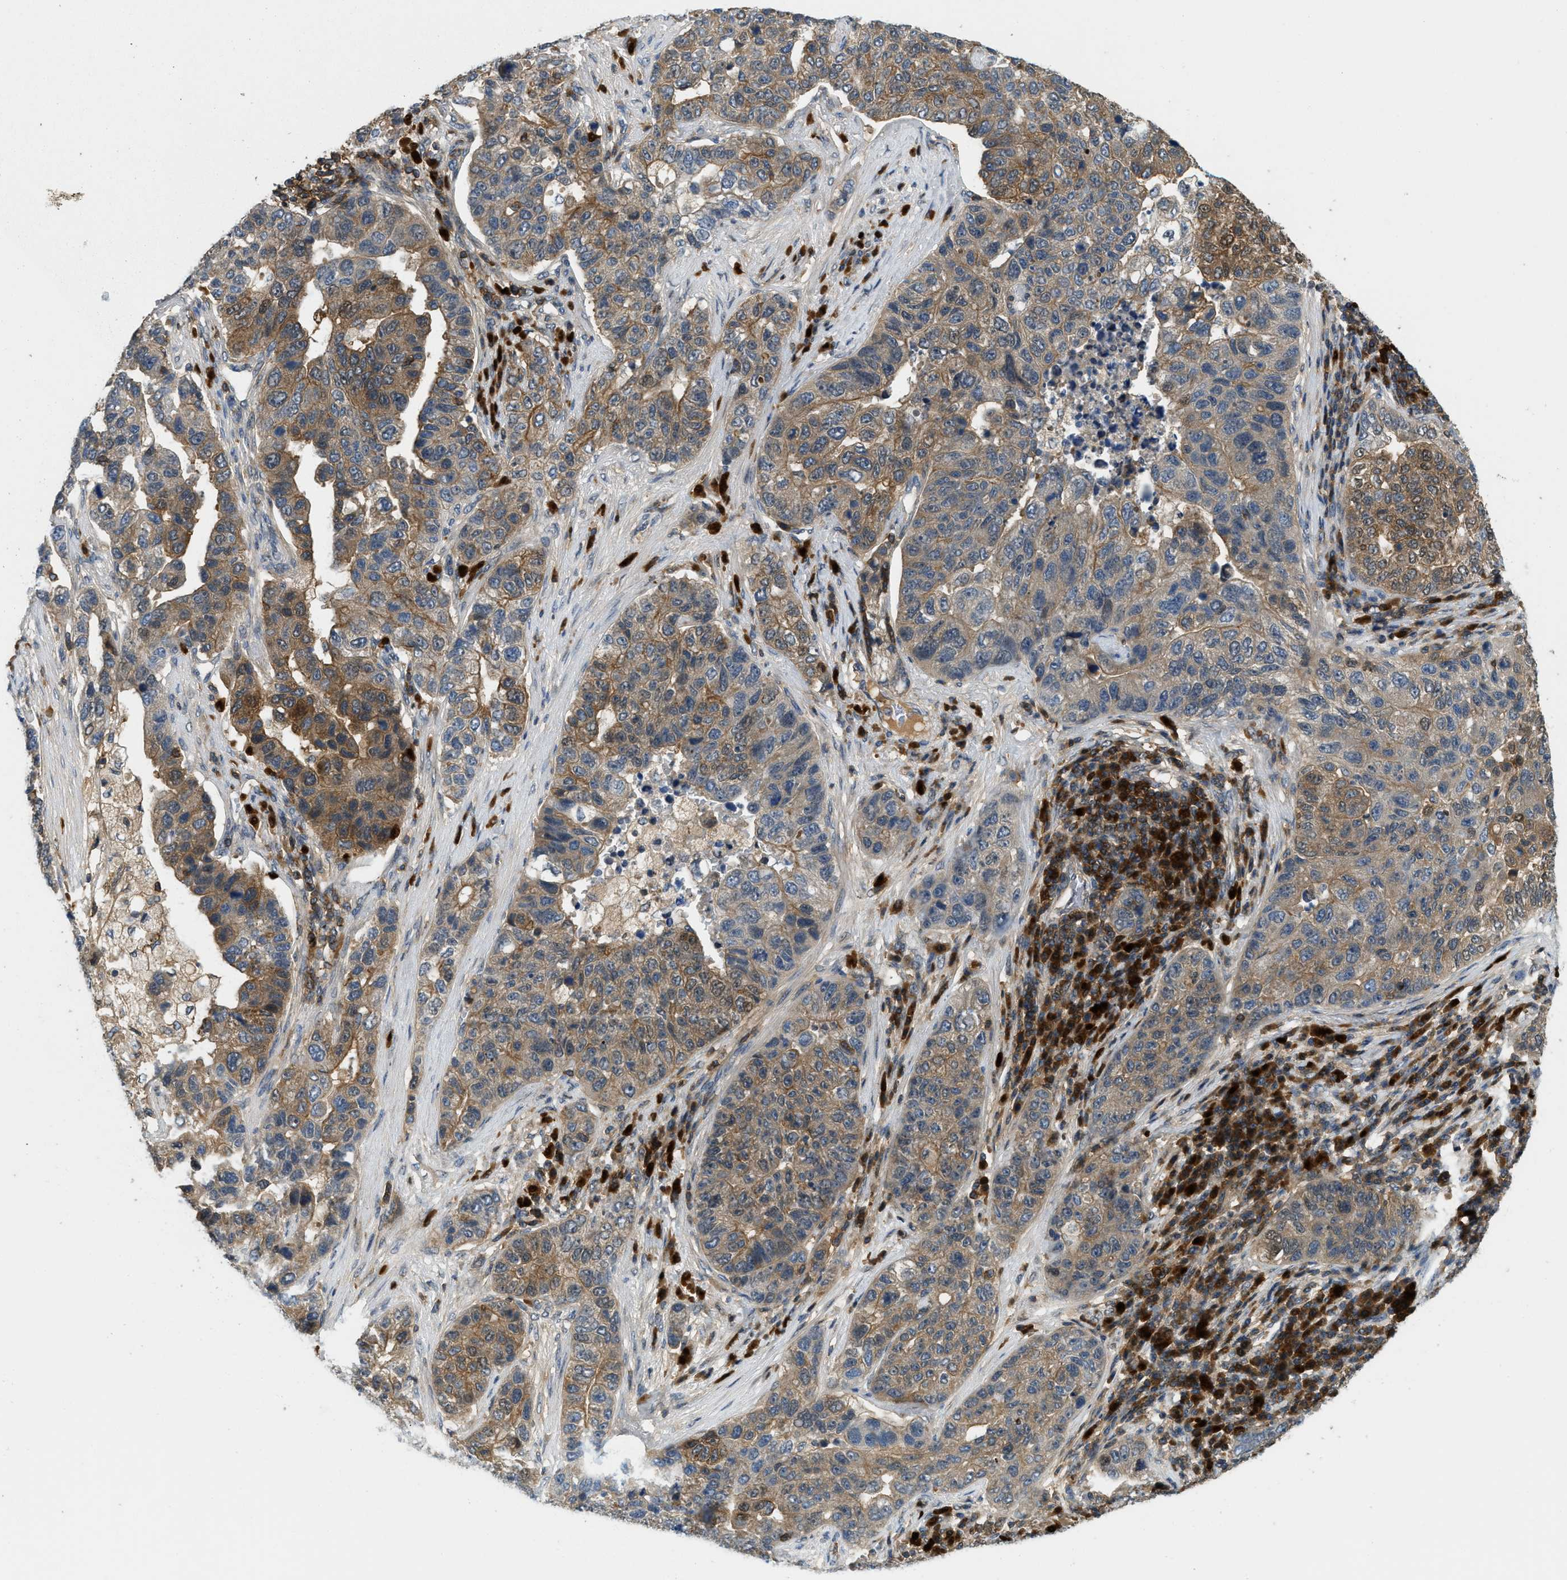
{"staining": {"intensity": "moderate", "quantity": ">75%", "location": "cytoplasmic/membranous,nuclear"}, "tissue": "pancreatic cancer", "cell_type": "Tumor cells", "image_type": "cancer", "snomed": [{"axis": "morphology", "description": "Adenocarcinoma, NOS"}, {"axis": "topography", "description": "Pancreas"}], "caption": "Immunohistochemical staining of pancreatic cancer exhibits moderate cytoplasmic/membranous and nuclear protein positivity in about >75% of tumor cells.", "gene": "GMPPB", "patient": {"sex": "female", "age": 61}}